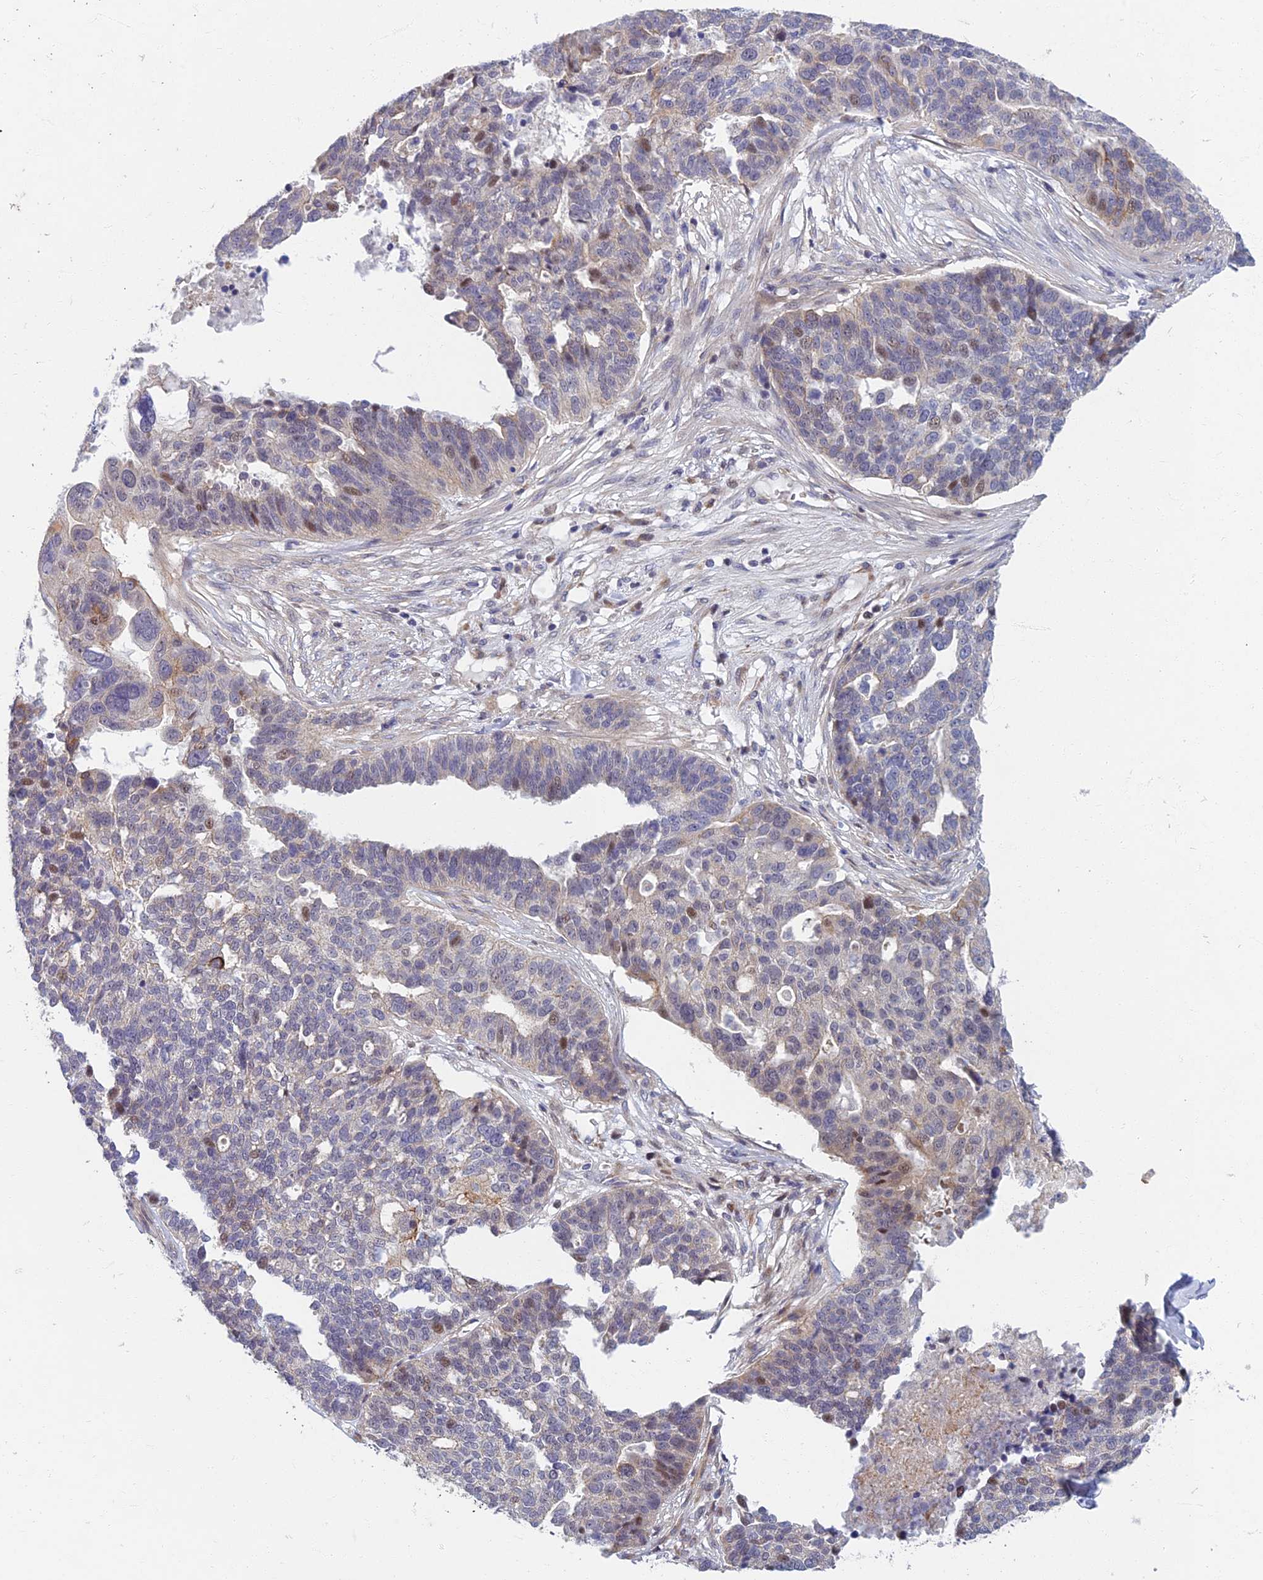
{"staining": {"intensity": "weak", "quantity": "<25%", "location": "nuclear"}, "tissue": "ovarian cancer", "cell_type": "Tumor cells", "image_type": "cancer", "snomed": [{"axis": "morphology", "description": "Cystadenocarcinoma, serous, NOS"}, {"axis": "topography", "description": "Ovary"}], "caption": "The image reveals no significant expression in tumor cells of ovarian cancer (serous cystadenocarcinoma).", "gene": "RHBDL2", "patient": {"sex": "female", "age": 59}}